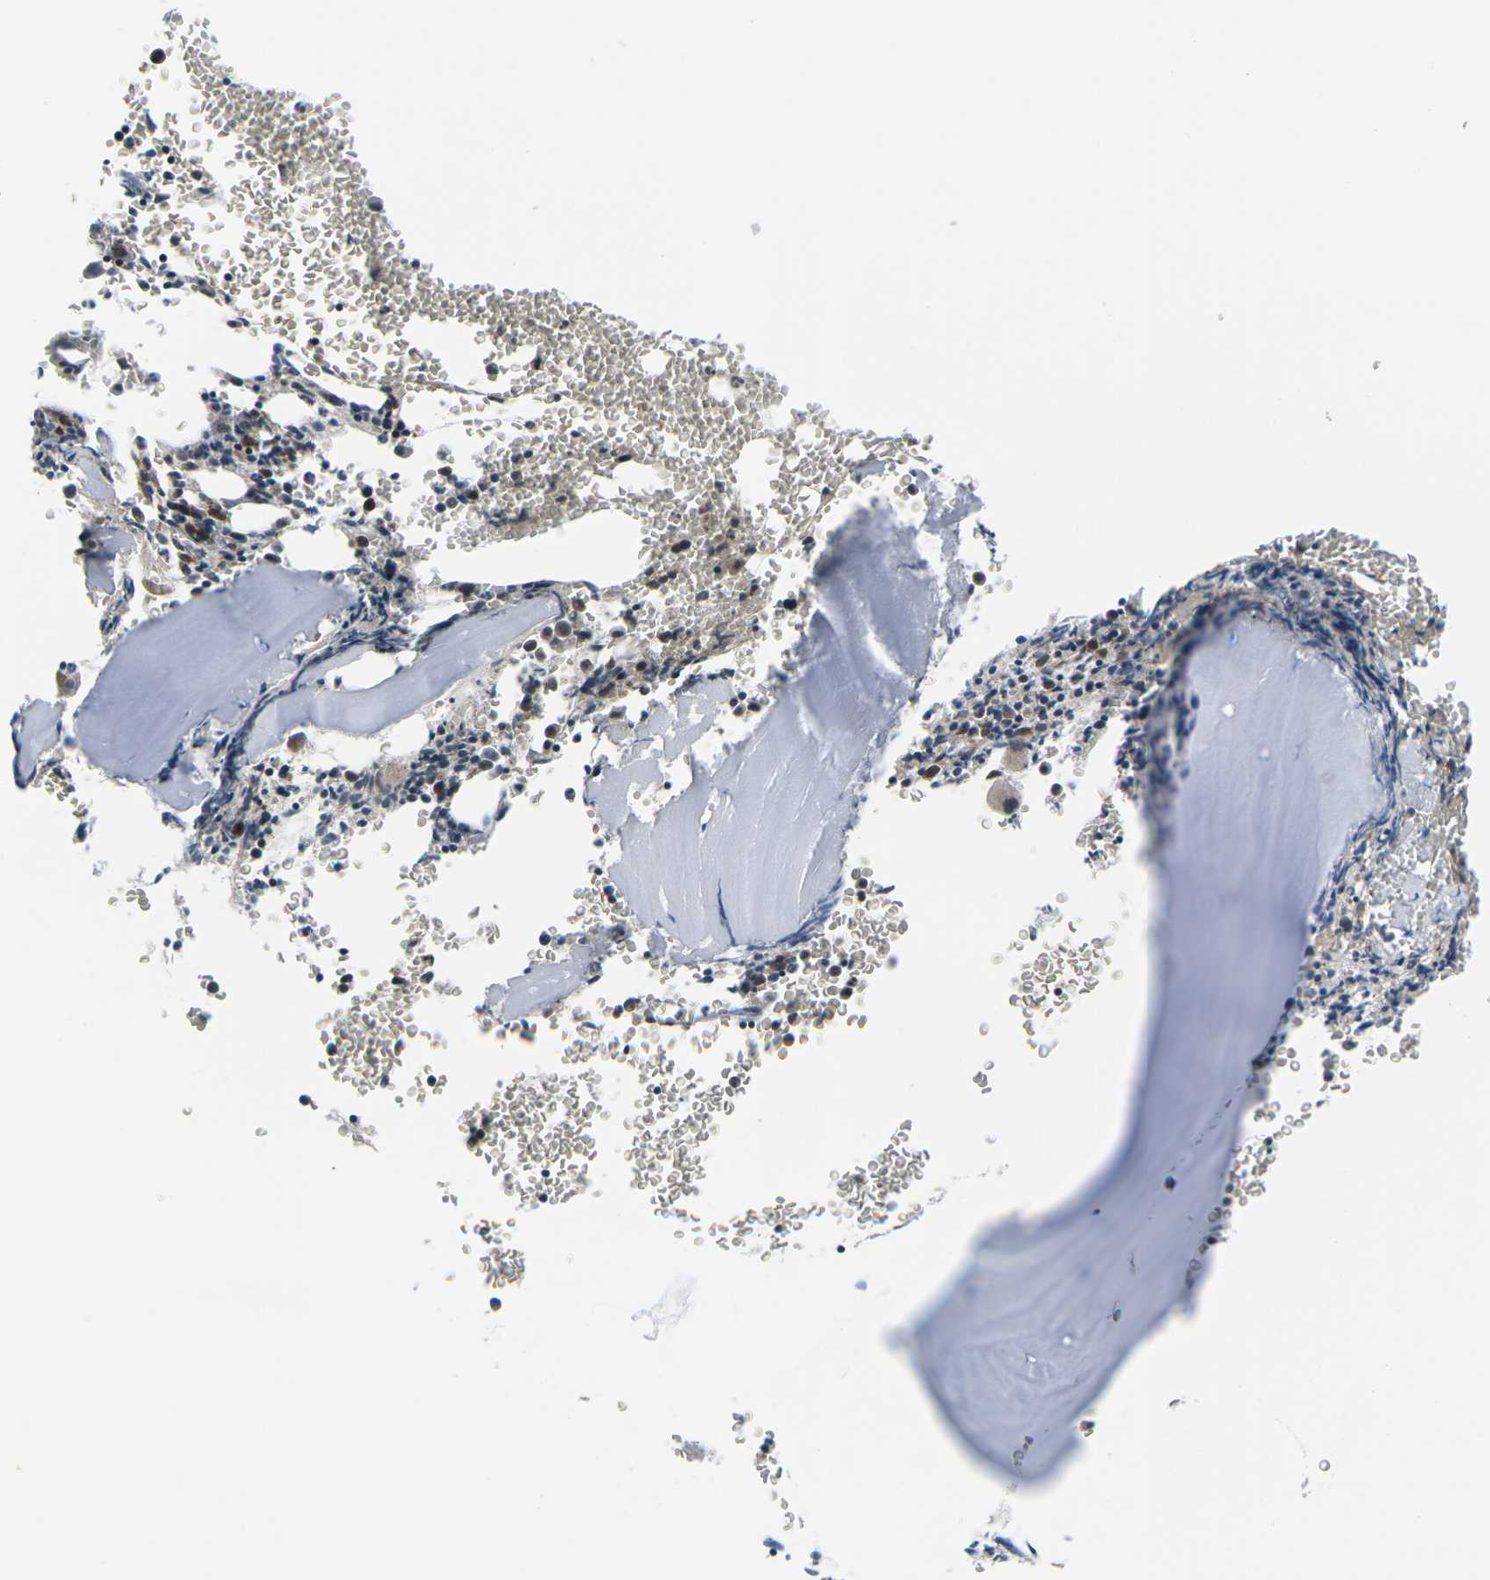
{"staining": {"intensity": "strong", "quantity": "25%-75%", "location": "cytoplasmic/membranous"}, "tissue": "bone marrow", "cell_type": "Hematopoietic cells", "image_type": "normal", "snomed": [{"axis": "morphology", "description": "Normal tissue, NOS"}, {"axis": "morphology", "description": "Inflammation, NOS"}, {"axis": "topography", "description": "Bone marrow"}], "caption": "Protein analysis of benign bone marrow exhibits strong cytoplasmic/membranous staining in about 25%-75% of hematopoietic cells.", "gene": "EIF4E", "patient": {"sex": "female", "age": 56}}